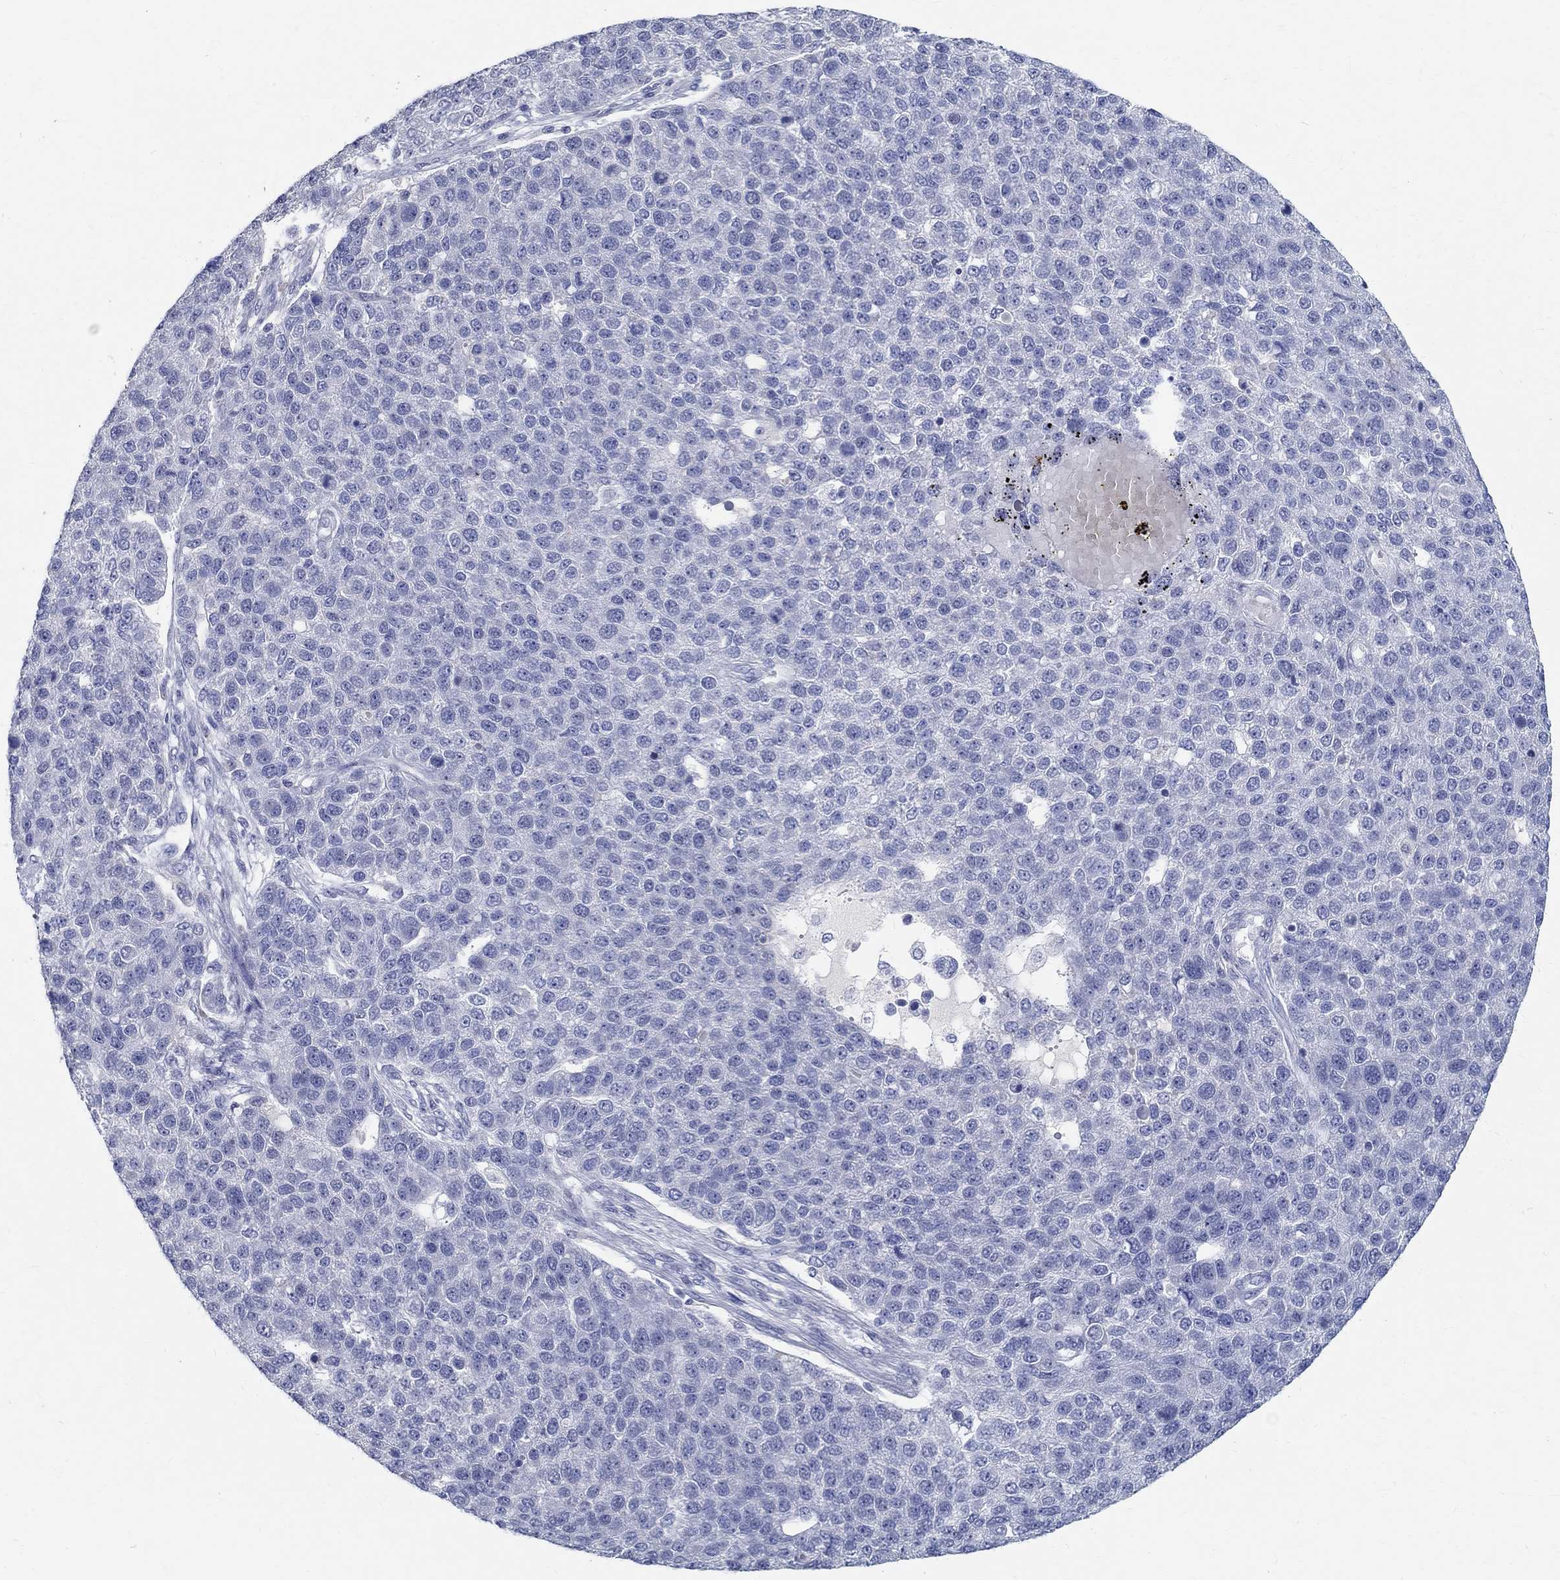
{"staining": {"intensity": "negative", "quantity": "none", "location": "none"}, "tissue": "pancreatic cancer", "cell_type": "Tumor cells", "image_type": "cancer", "snomed": [{"axis": "morphology", "description": "Adenocarcinoma, NOS"}, {"axis": "topography", "description": "Pancreas"}], "caption": "Immunohistochemical staining of pancreatic cancer displays no significant expression in tumor cells.", "gene": "CETN1", "patient": {"sex": "female", "age": 61}}